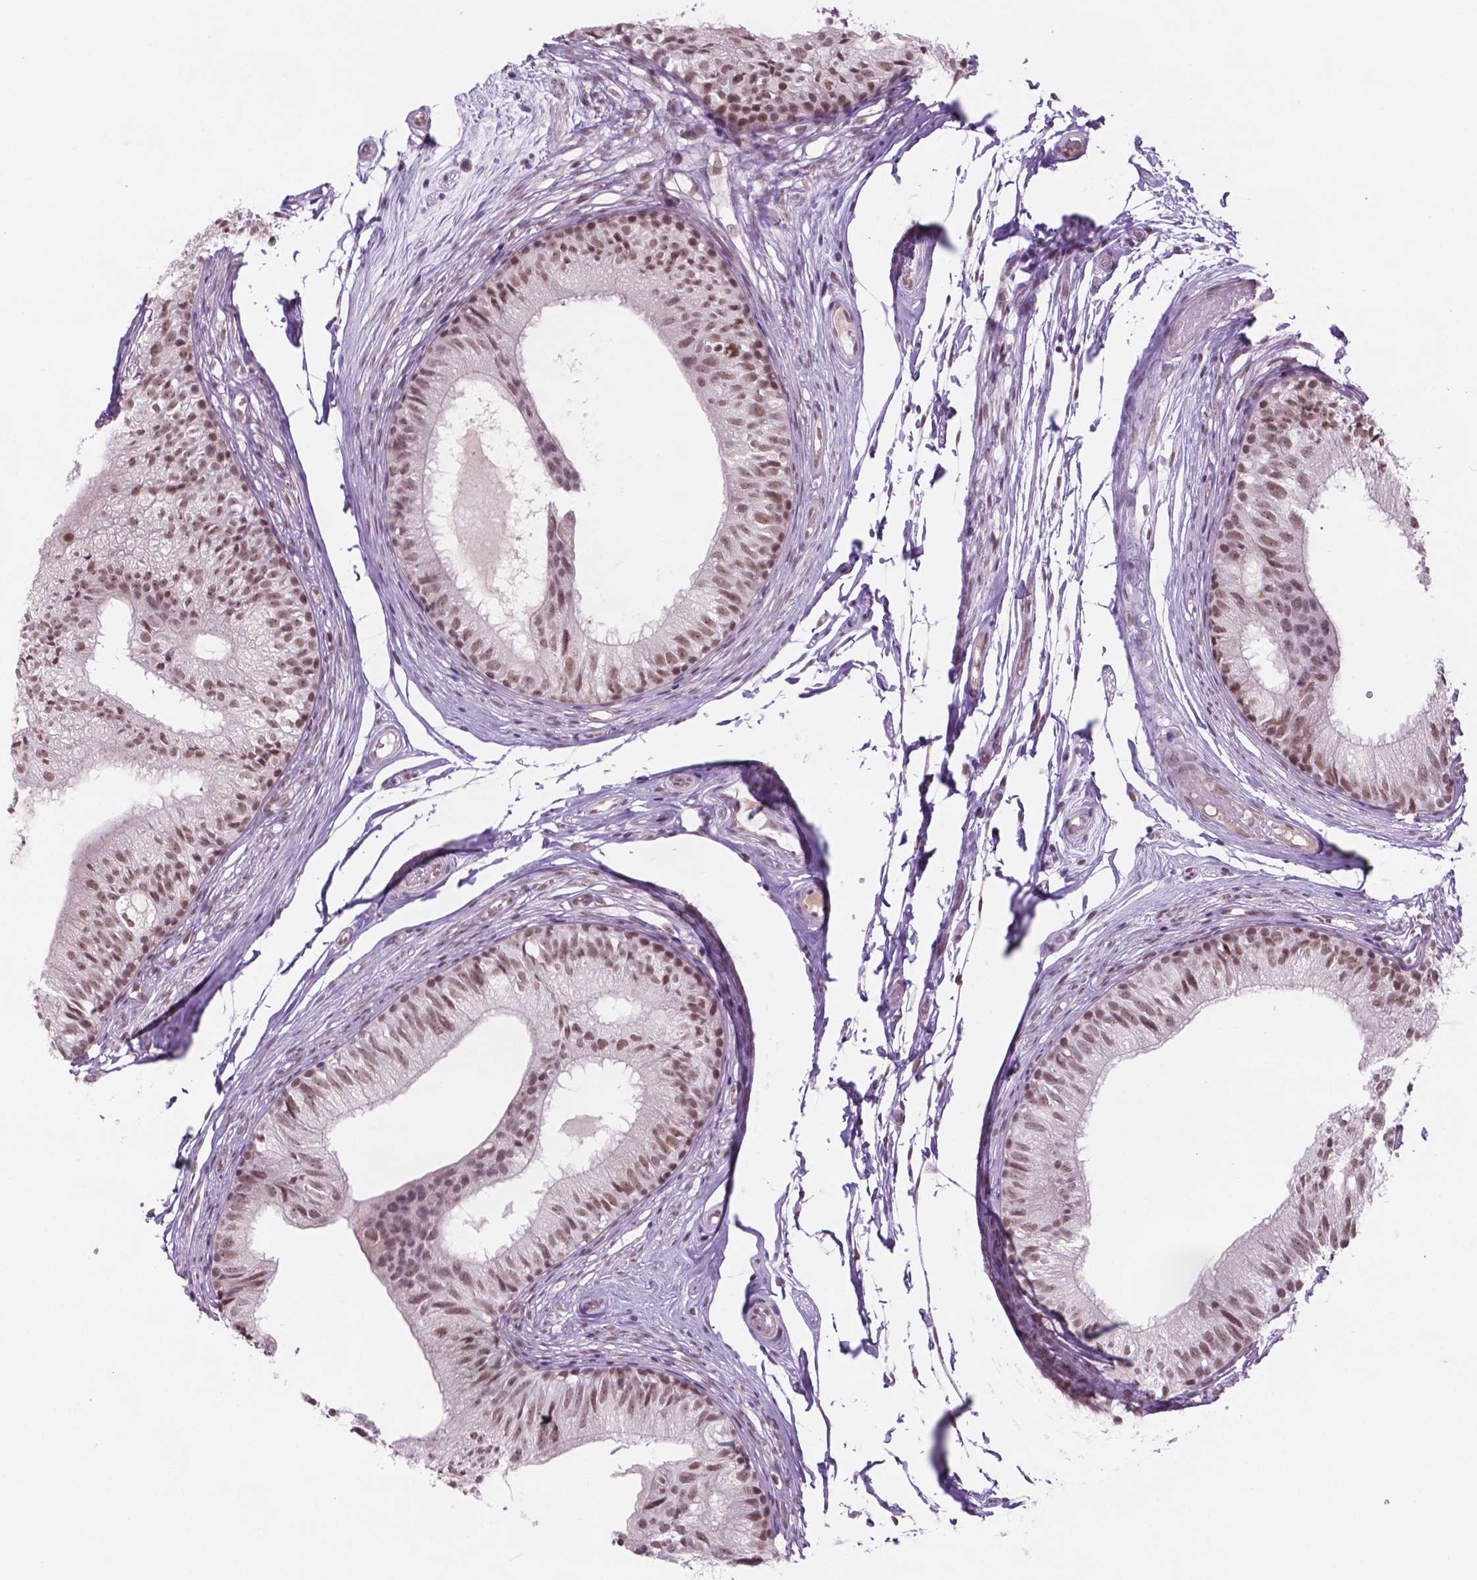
{"staining": {"intensity": "moderate", "quantity": ">75%", "location": "cytoplasmic/membranous,nuclear"}, "tissue": "epididymis", "cell_type": "Glandular cells", "image_type": "normal", "snomed": [{"axis": "morphology", "description": "Normal tissue, NOS"}, {"axis": "topography", "description": "Epididymis"}], "caption": "A brown stain highlights moderate cytoplasmic/membranous,nuclear positivity of a protein in glandular cells of normal epididymis. Using DAB (brown) and hematoxylin (blue) stains, captured at high magnification using brightfield microscopy.", "gene": "PHAX", "patient": {"sex": "male", "age": 29}}